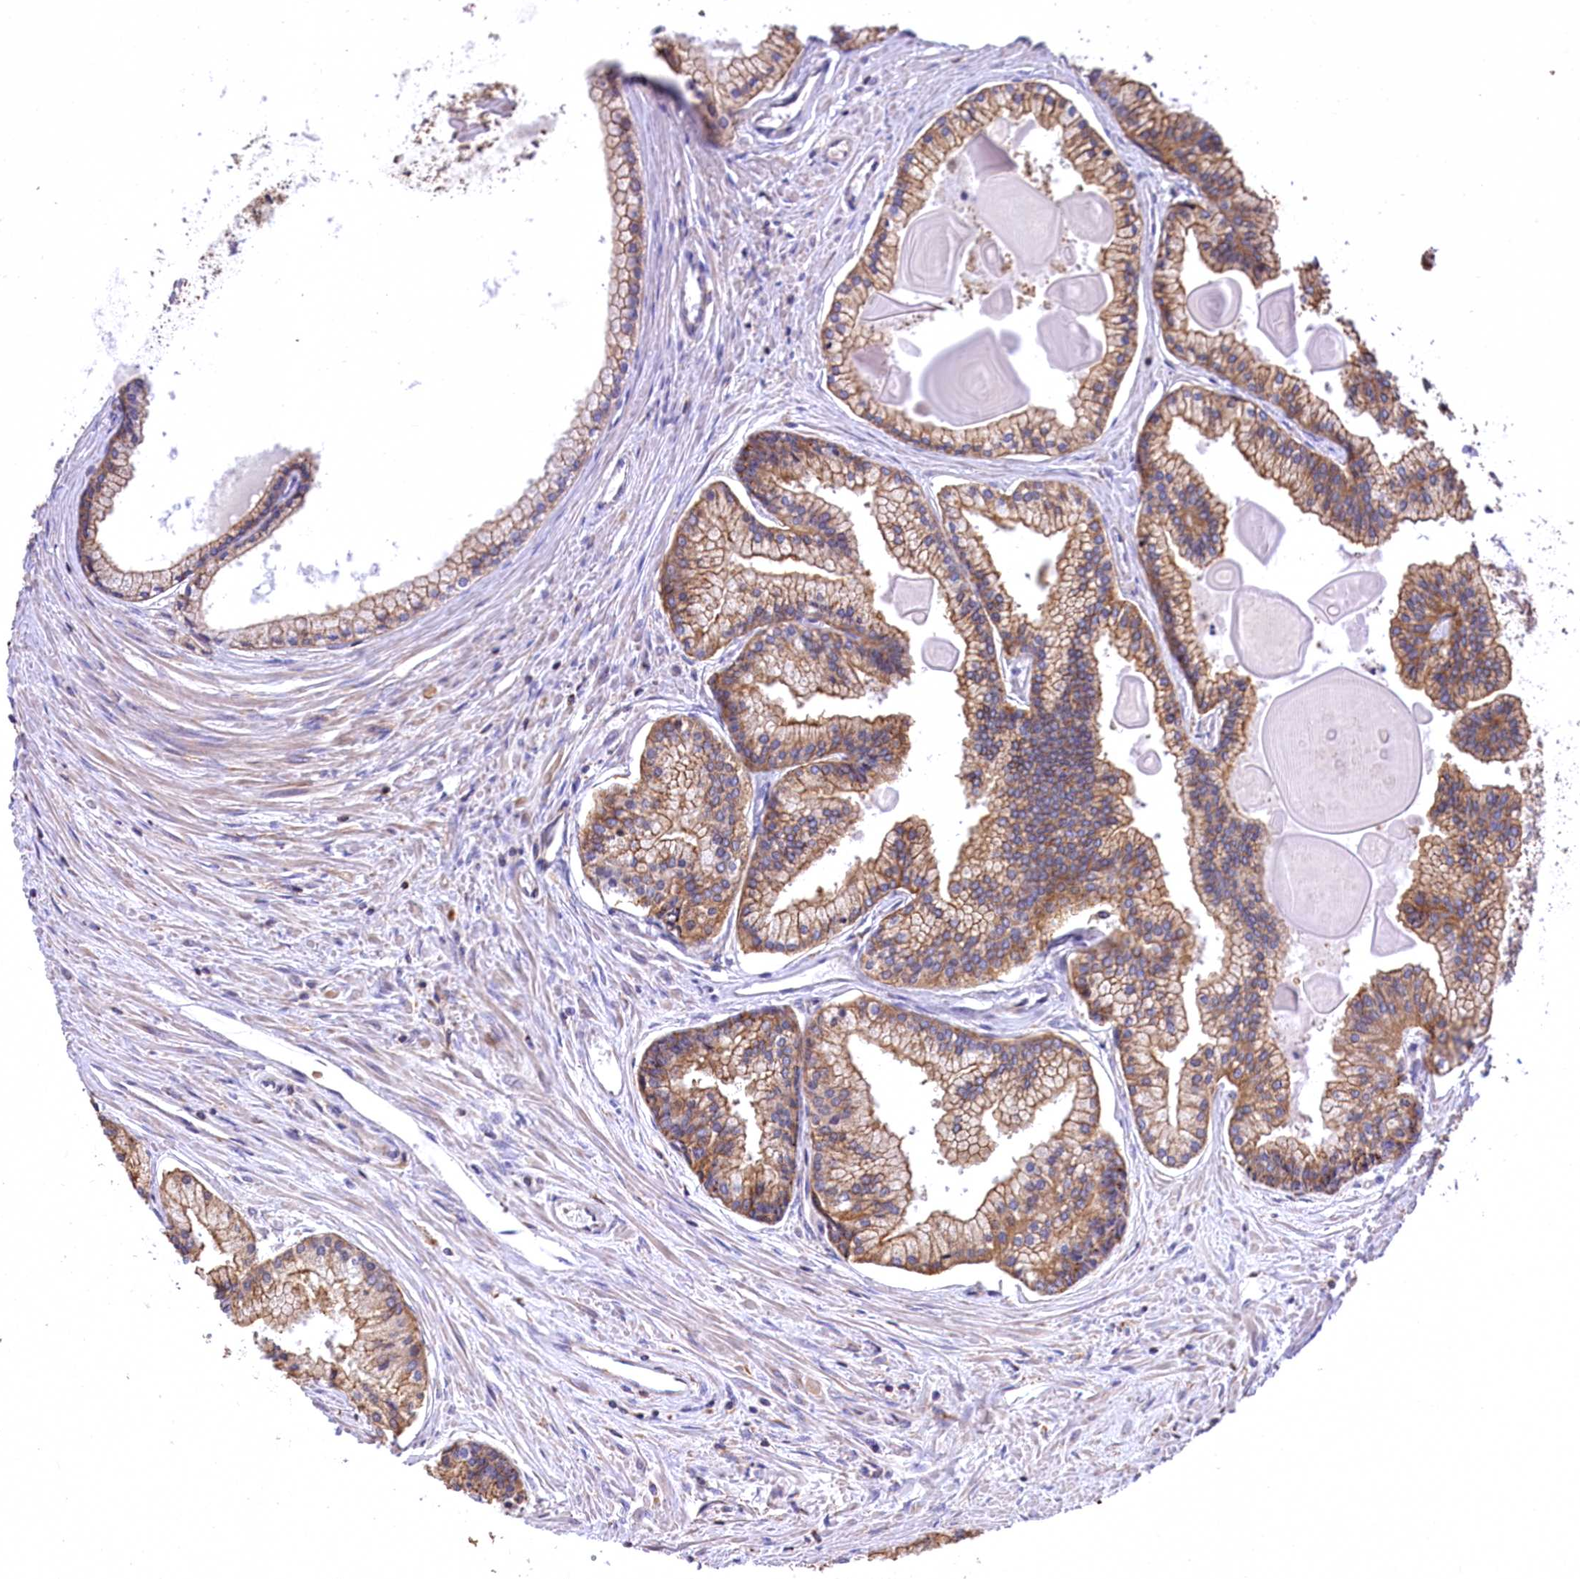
{"staining": {"intensity": "moderate", "quantity": ">75%", "location": "cytoplasmic/membranous"}, "tissue": "prostate cancer", "cell_type": "Tumor cells", "image_type": "cancer", "snomed": [{"axis": "morphology", "description": "Adenocarcinoma, High grade"}, {"axis": "topography", "description": "Prostate"}], "caption": "Protein staining of prostate cancer tissue shows moderate cytoplasmic/membranous staining in about >75% of tumor cells.", "gene": "CARD19", "patient": {"sex": "male", "age": 68}}